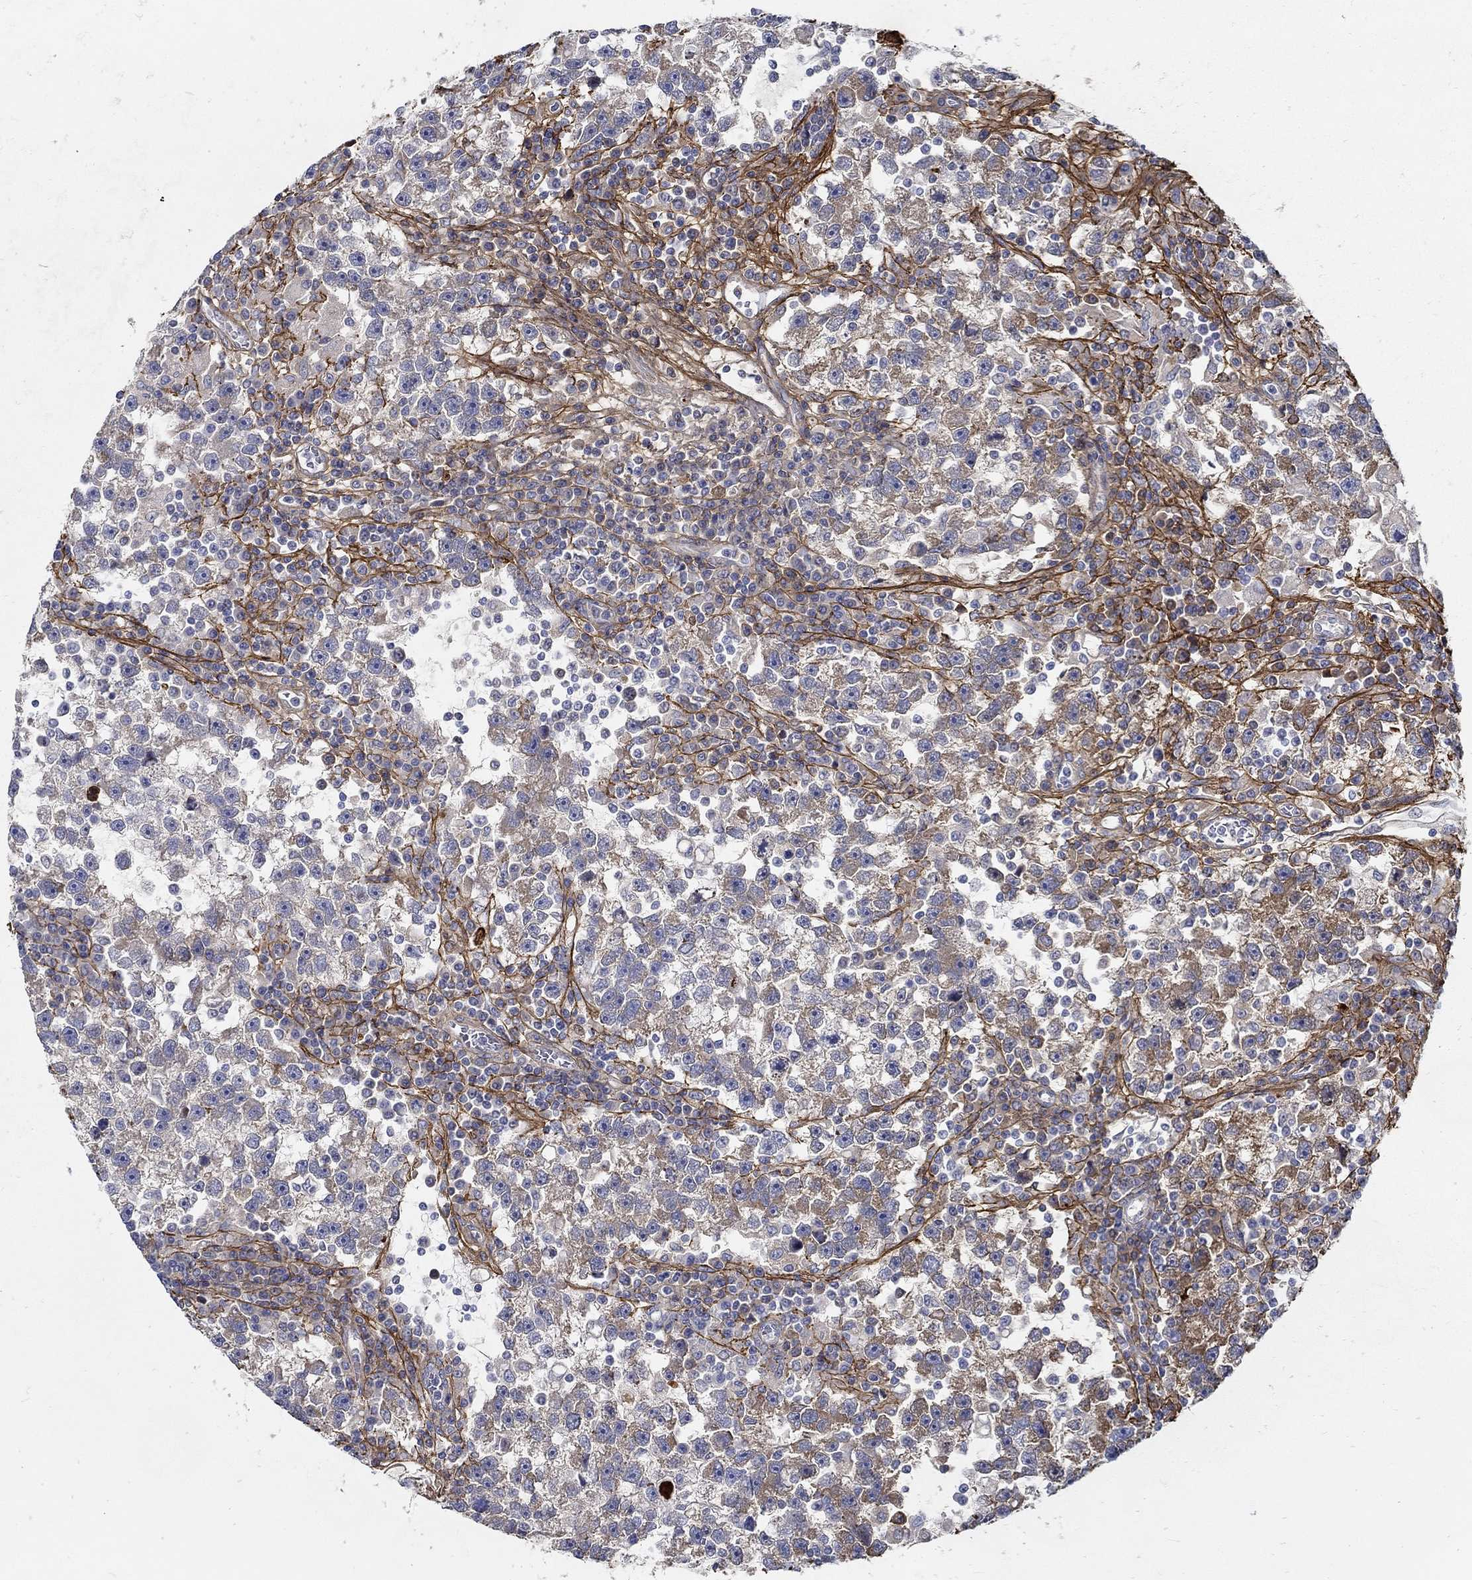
{"staining": {"intensity": "weak", "quantity": "<25%", "location": "cytoplasmic/membranous"}, "tissue": "testis cancer", "cell_type": "Tumor cells", "image_type": "cancer", "snomed": [{"axis": "morphology", "description": "Seminoma, NOS"}, {"axis": "topography", "description": "Testis"}], "caption": "Tumor cells are negative for brown protein staining in testis cancer.", "gene": "TGFBI", "patient": {"sex": "male", "age": 47}}